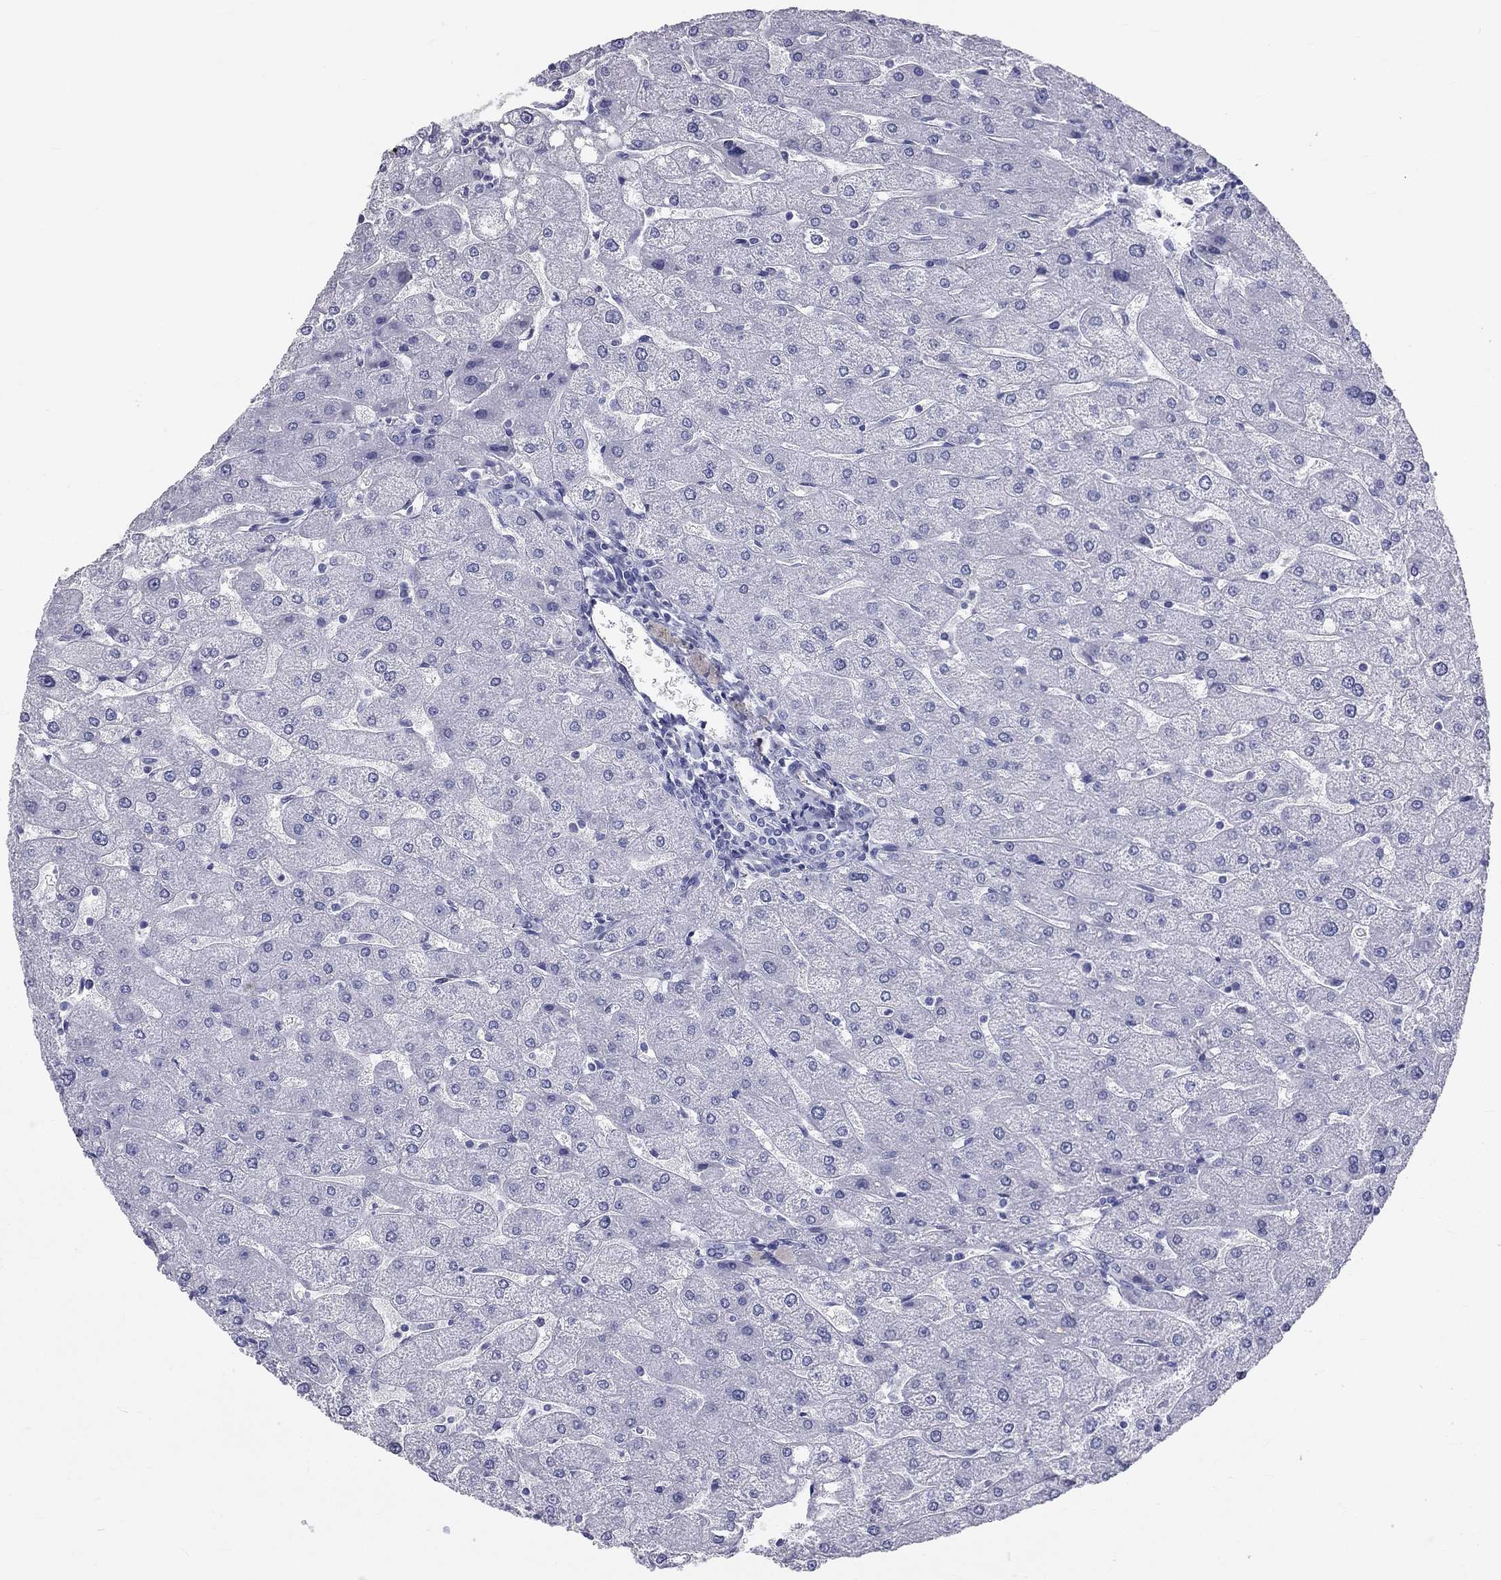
{"staining": {"intensity": "negative", "quantity": "none", "location": "none"}, "tissue": "liver", "cell_type": "Cholangiocytes", "image_type": "normal", "snomed": [{"axis": "morphology", "description": "Normal tissue, NOS"}, {"axis": "topography", "description": "Liver"}], "caption": "A high-resolution micrograph shows immunohistochemistry (IHC) staining of unremarkable liver, which demonstrates no significant expression in cholangiocytes.", "gene": "DNALI1", "patient": {"sex": "male", "age": 67}}